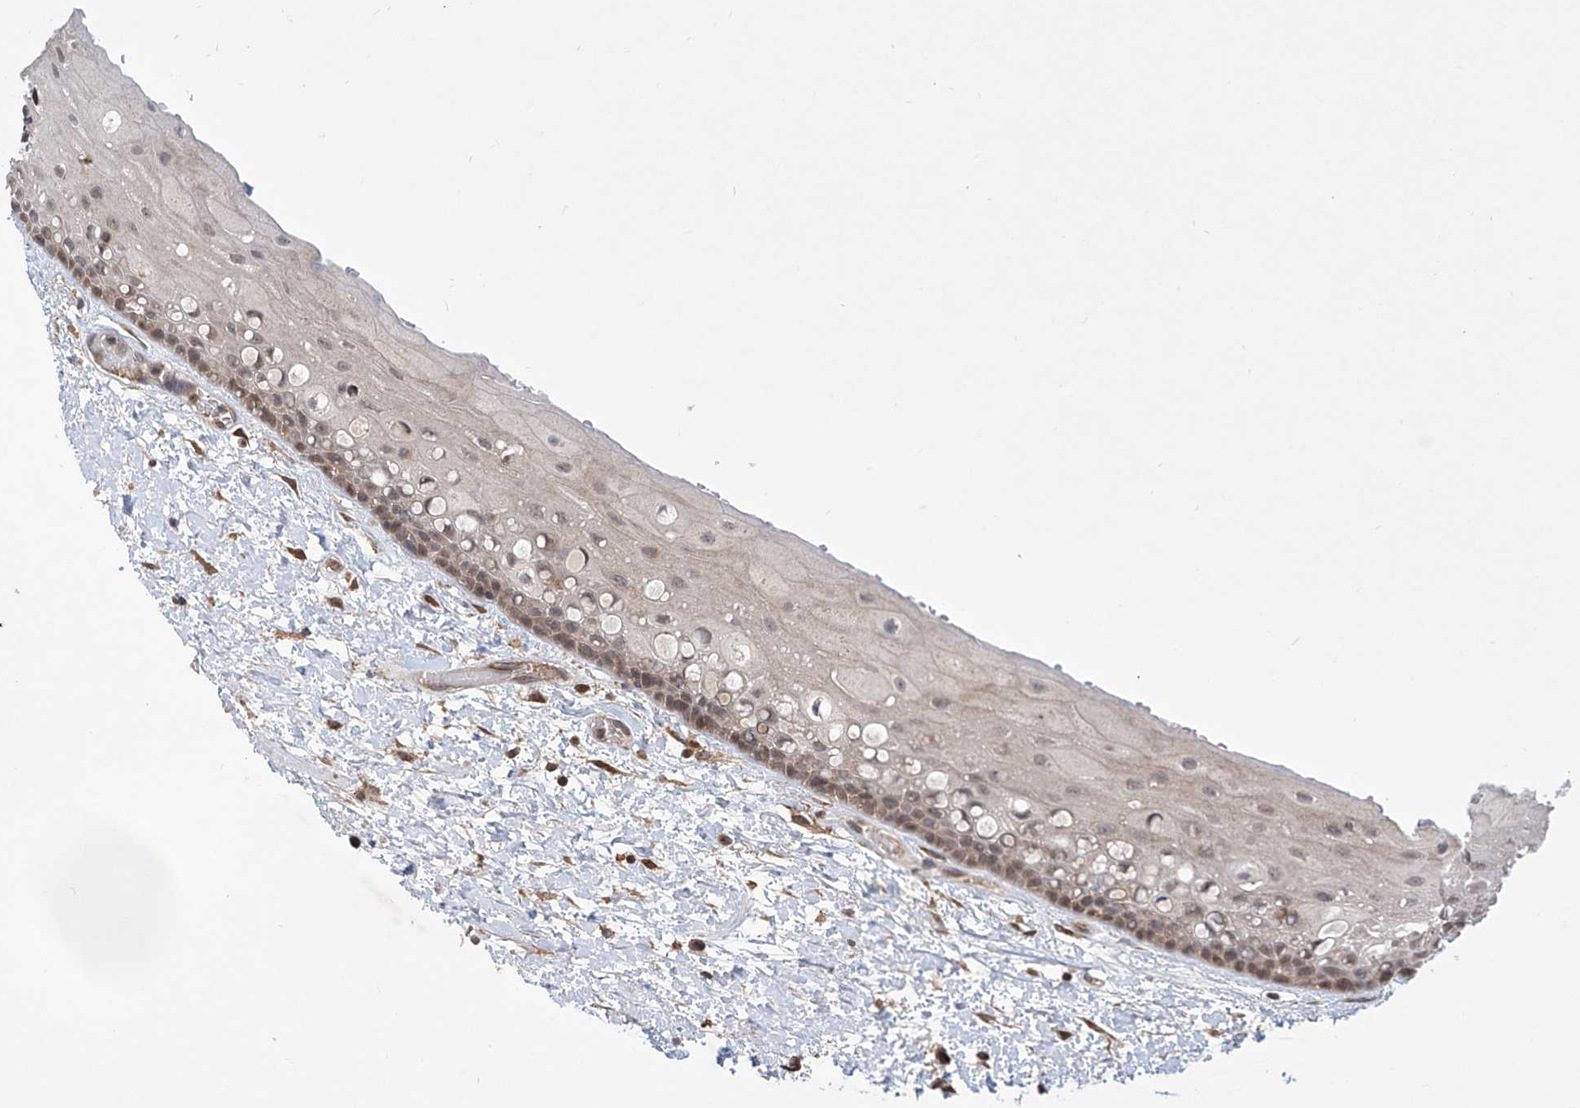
{"staining": {"intensity": "weak", "quantity": "25%-75%", "location": "cytoplasmic/membranous,nuclear"}, "tissue": "oral mucosa", "cell_type": "Squamous epithelial cells", "image_type": "normal", "snomed": [{"axis": "morphology", "description": "Normal tissue, NOS"}, {"axis": "topography", "description": "Oral tissue"}], "caption": "A low amount of weak cytoplasmic/membranous,nuclear expression is present in about 25%-75% of squamous epithelial cells in normal oral mucosa.", "gene": "HOXC8", "patient": {"sex": "female", "age": 76}}